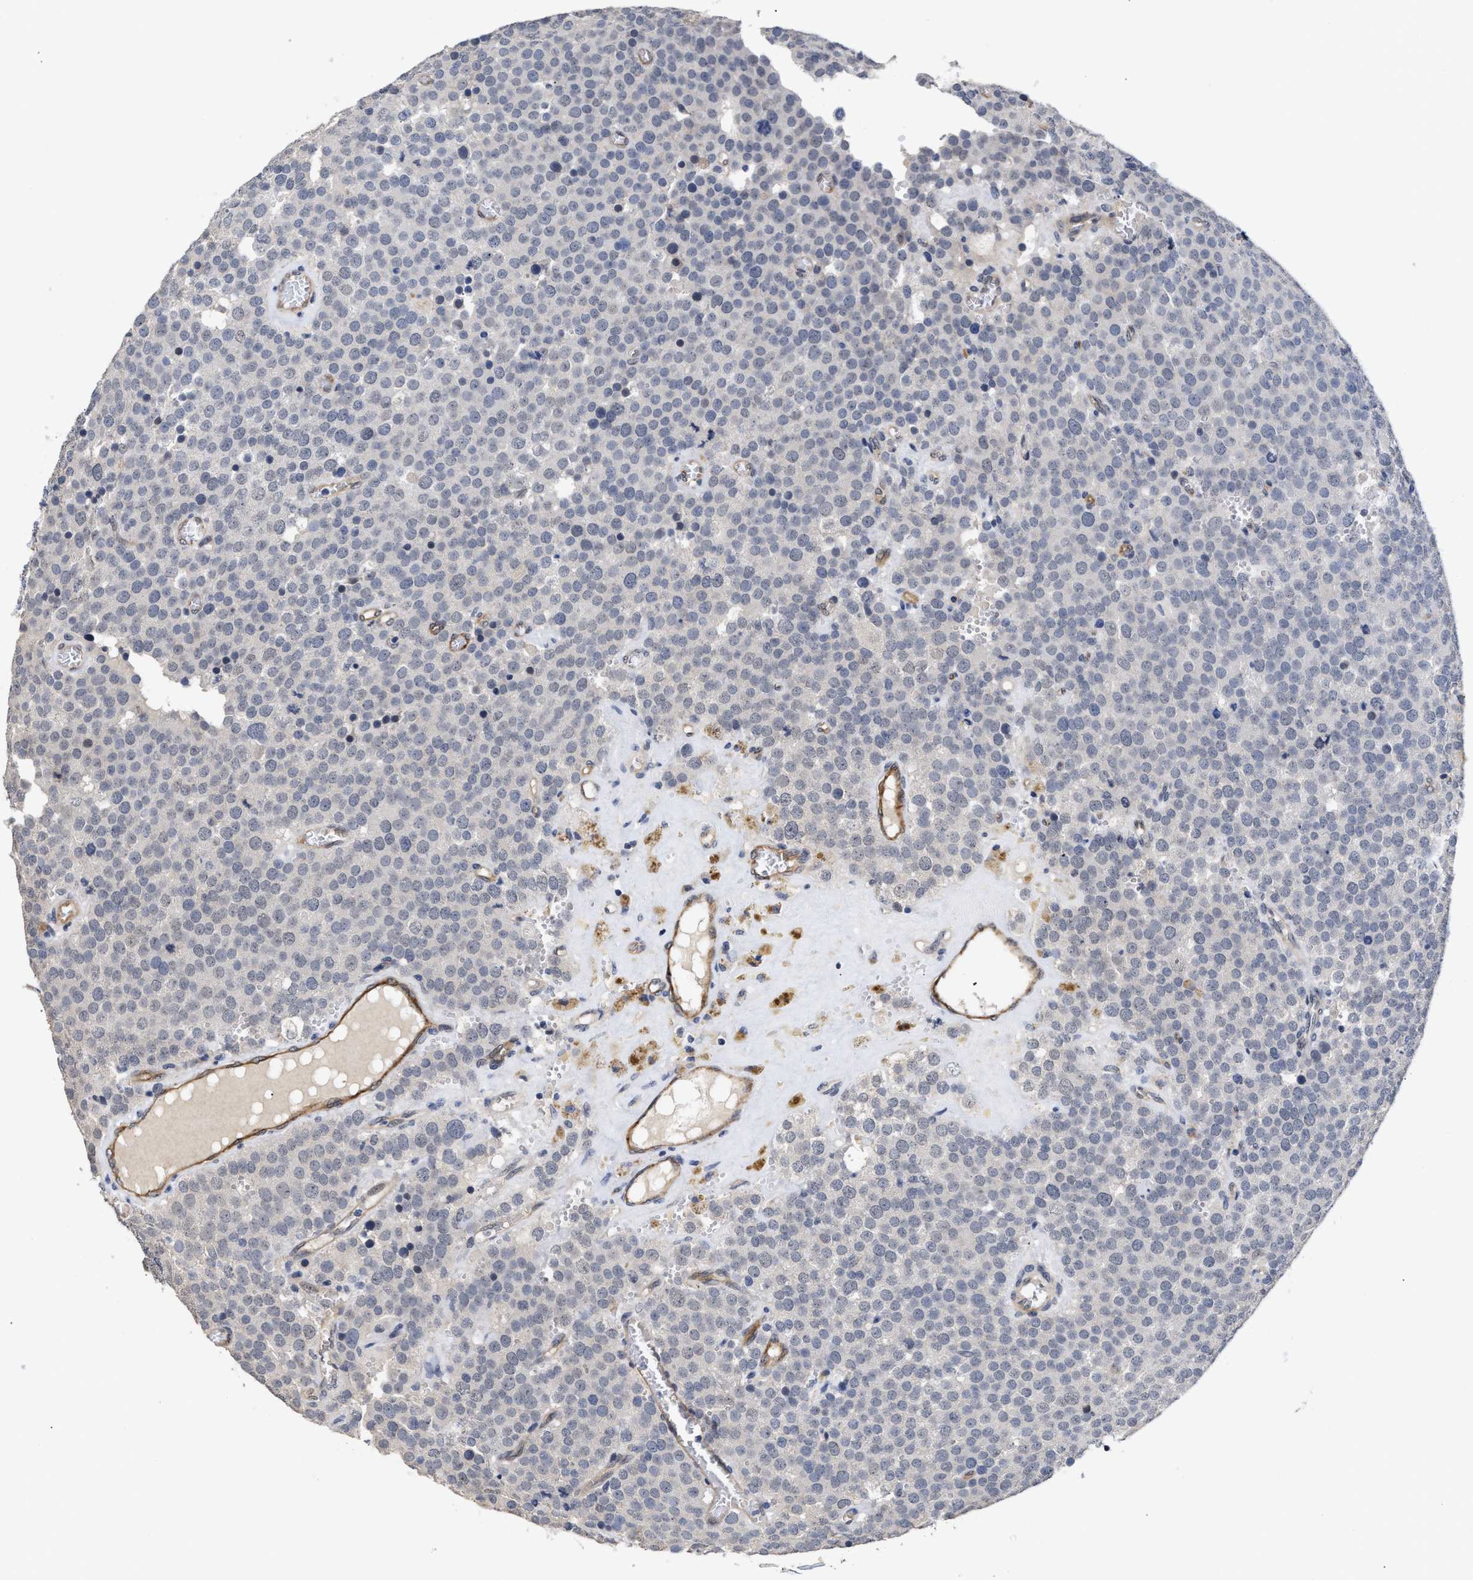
{"staining": {"intensity": "negative", "quantity": "none", "location": "none"}, "tissue": "testis cancer", "cell_type": "Tumor cells", "image_type": "cancer", "snomed": [{"axis": "morphology", "description": "Normal tissue, NOS"}, {"axis": "morphology", "description": "Seminoma, NOS"}, {"axis": "topography", "description": "Testis"}], "caption": "The immunohistochemistry image has no significant staining in tumor cells of testis cancer (seminoma) tissue. Nuclei are stained in blue.", "gene": "AHNAK2", "patient": {"sex": "male", "age": 71}}